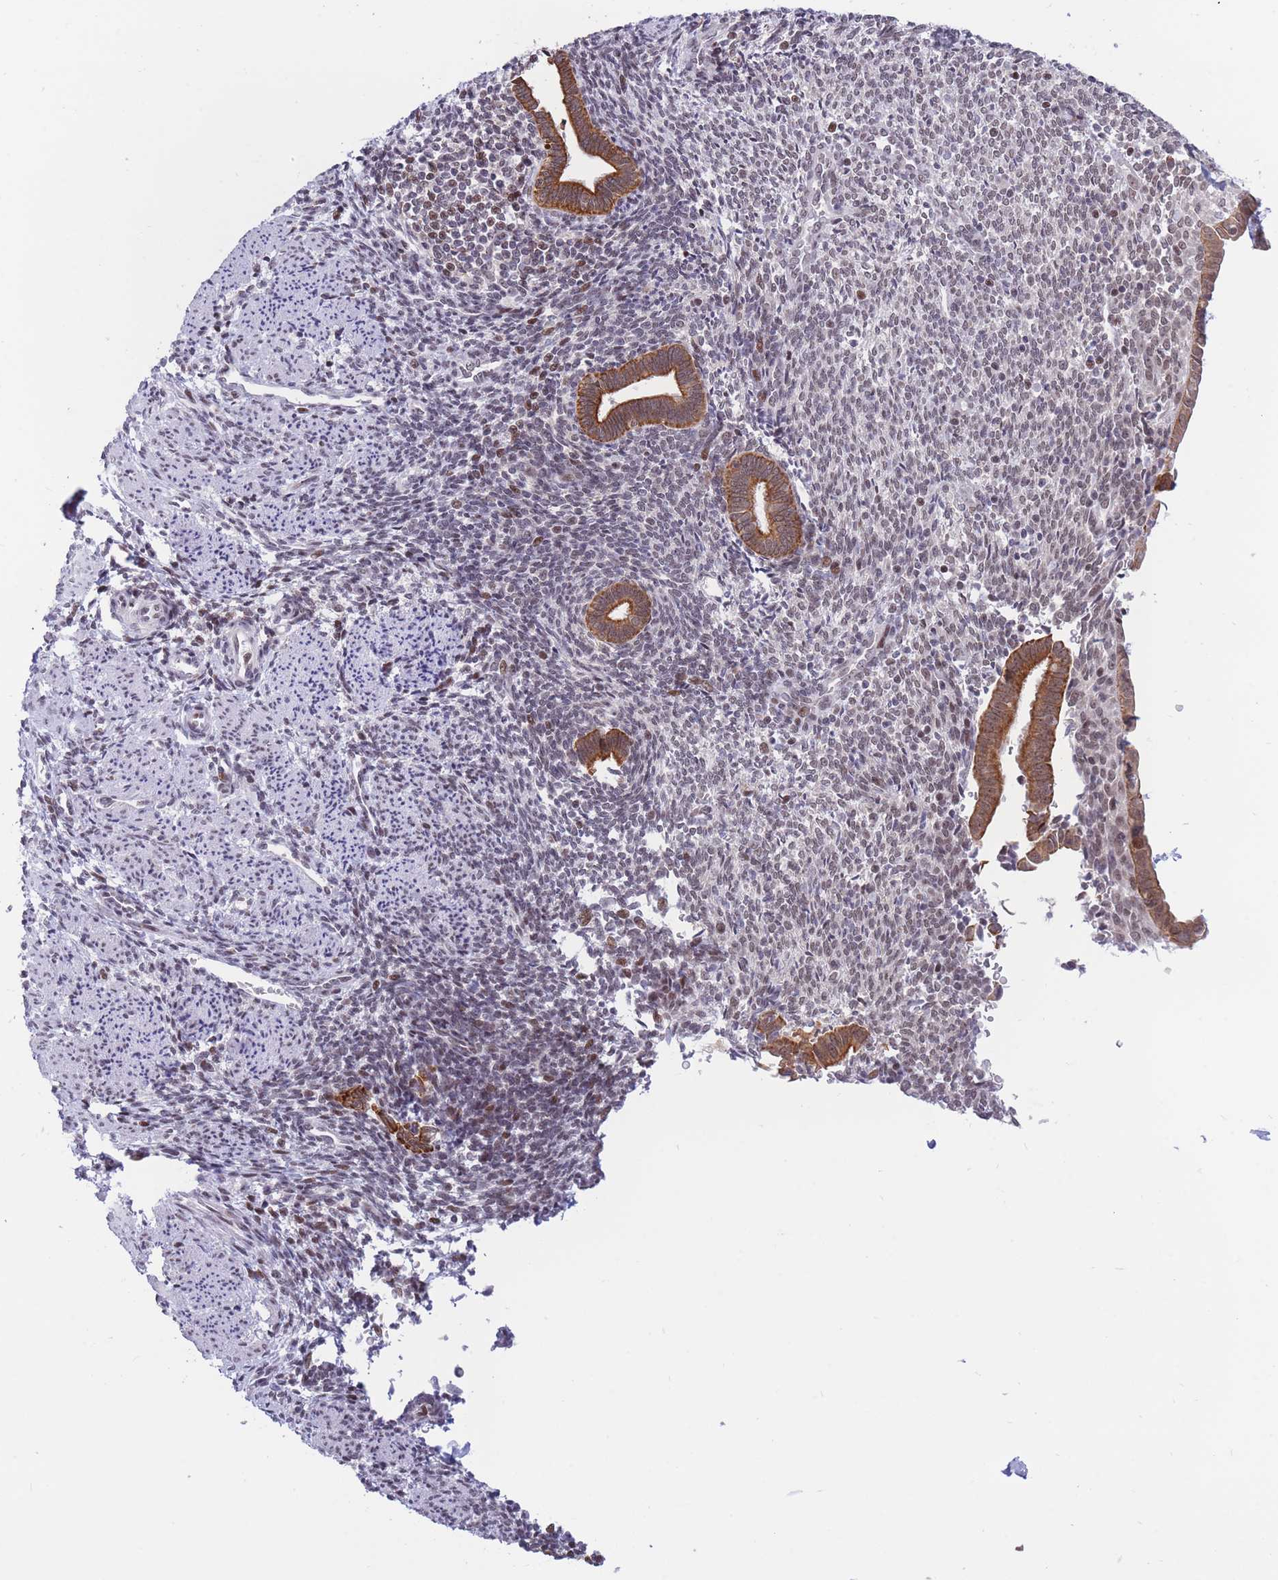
{"staining": {"intensity": "moderate", "quantity": "<25%", "location": "nuclear"}, "tissue": "endometrium", "cell_type": "Cells in endometrial stroma", "image_type": "normal", "snomed": [{"axis": "morphology", "description": "Normal tissue, NOS"}, {"axis": "topography", "description": "Endometrium"}], "caption": "Immunohistochemistry (IHC) of benign endometrium reveals low levels of moderate nuclear staining in approximately <25% of cells in endometrial stroma. (DAB IHC with brightfield microscopy, high magnification).", "gene": "TARBP2", "patient": {"sex": "female", "age": 32}}